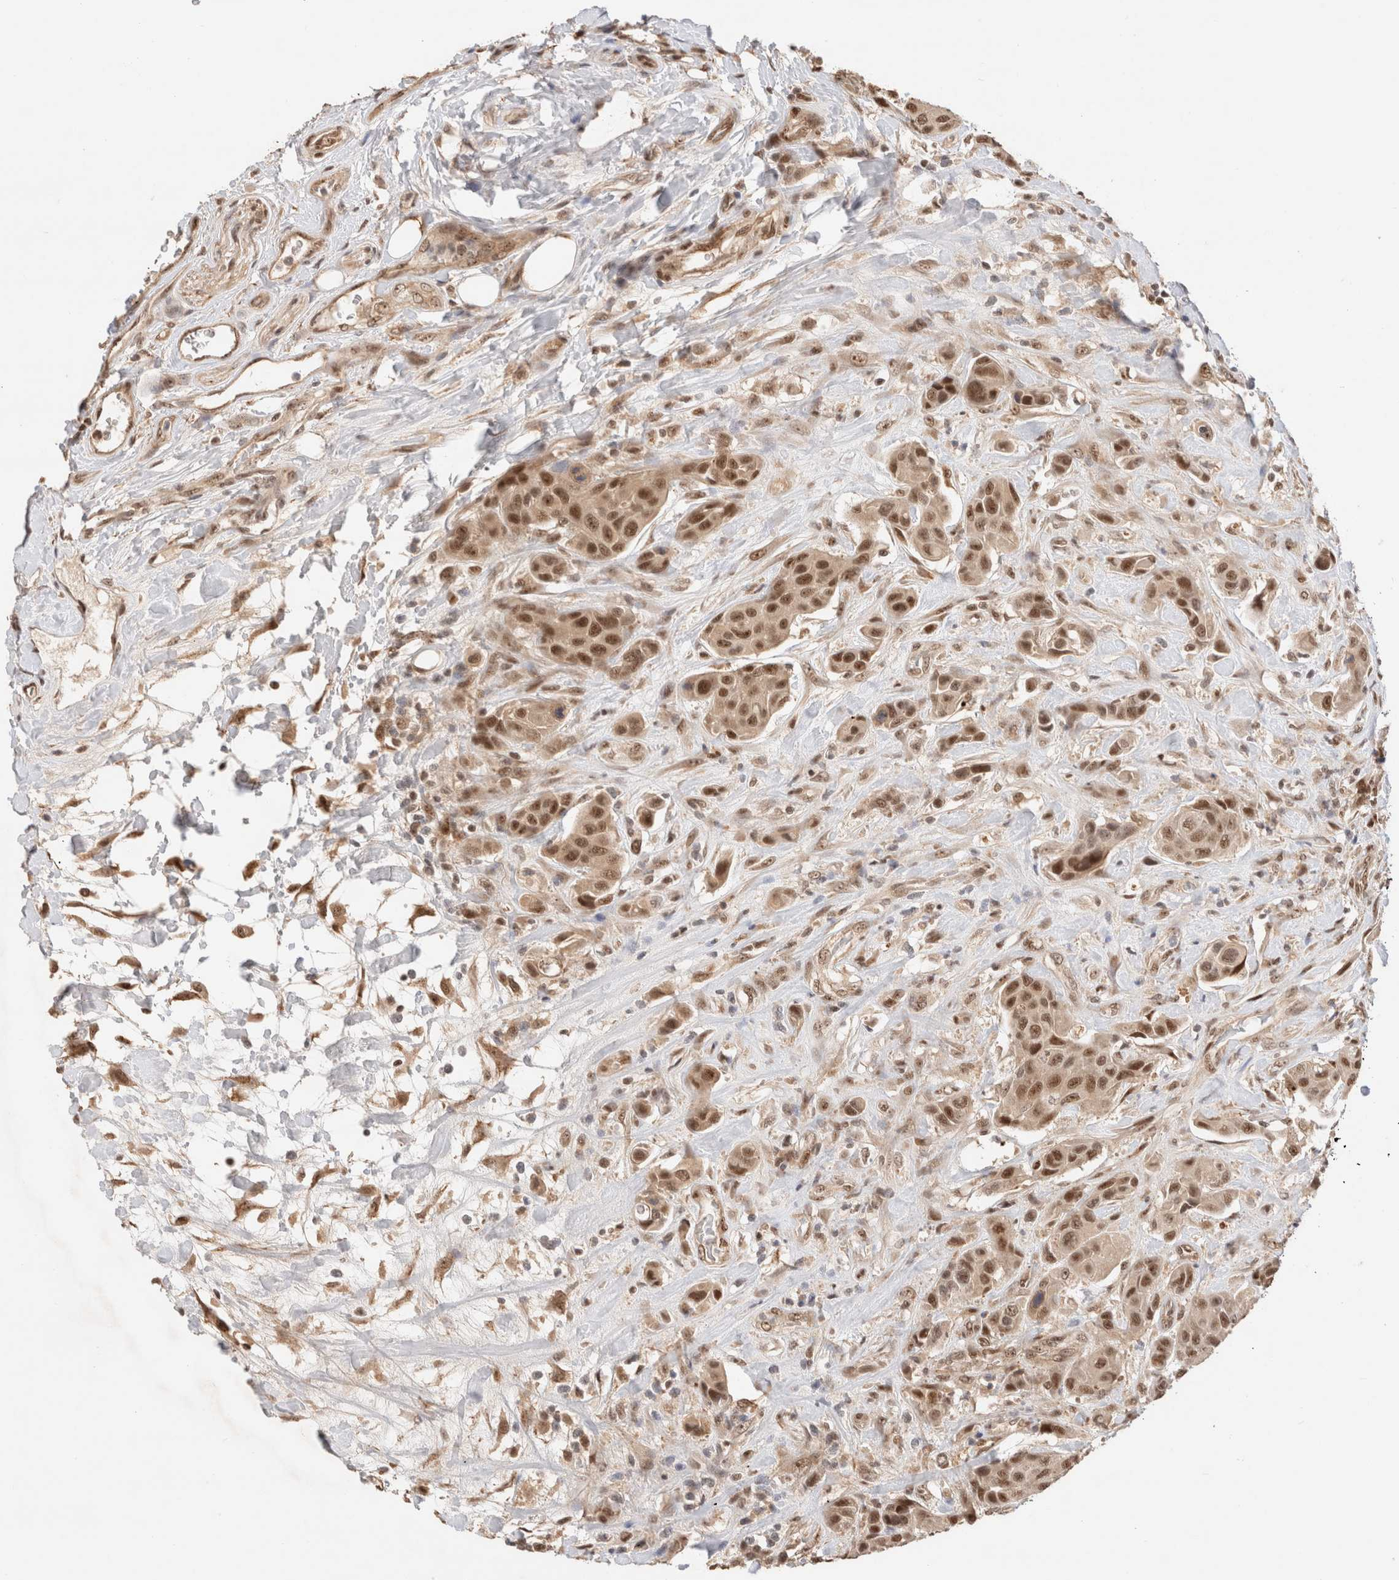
{"staining": {"intensity": "moderate", "quantity": ">75%", "location": "cytoplasmic/membranous,nuclear"}, "tissue": "urothelial cancer", "cell_type": "Tumor cells", "image_type": "cancer", "snomed": [{"axis": "morphology", "description": "Urothelial carcinoma, High grade"}, {"axis": "topography", "description": "Urinary bladder"}], "caption": "Immunohistochemistry (IHC) micrograph of human urothelial cancer stained for a protein (brown), which displays medium levels of moderate cytoplasmic/membranous and nuclear positivity in about >75% of tumor cells.", "gene": "MPHOSPH6", "patient": {"sex": "male", "age": 50}}